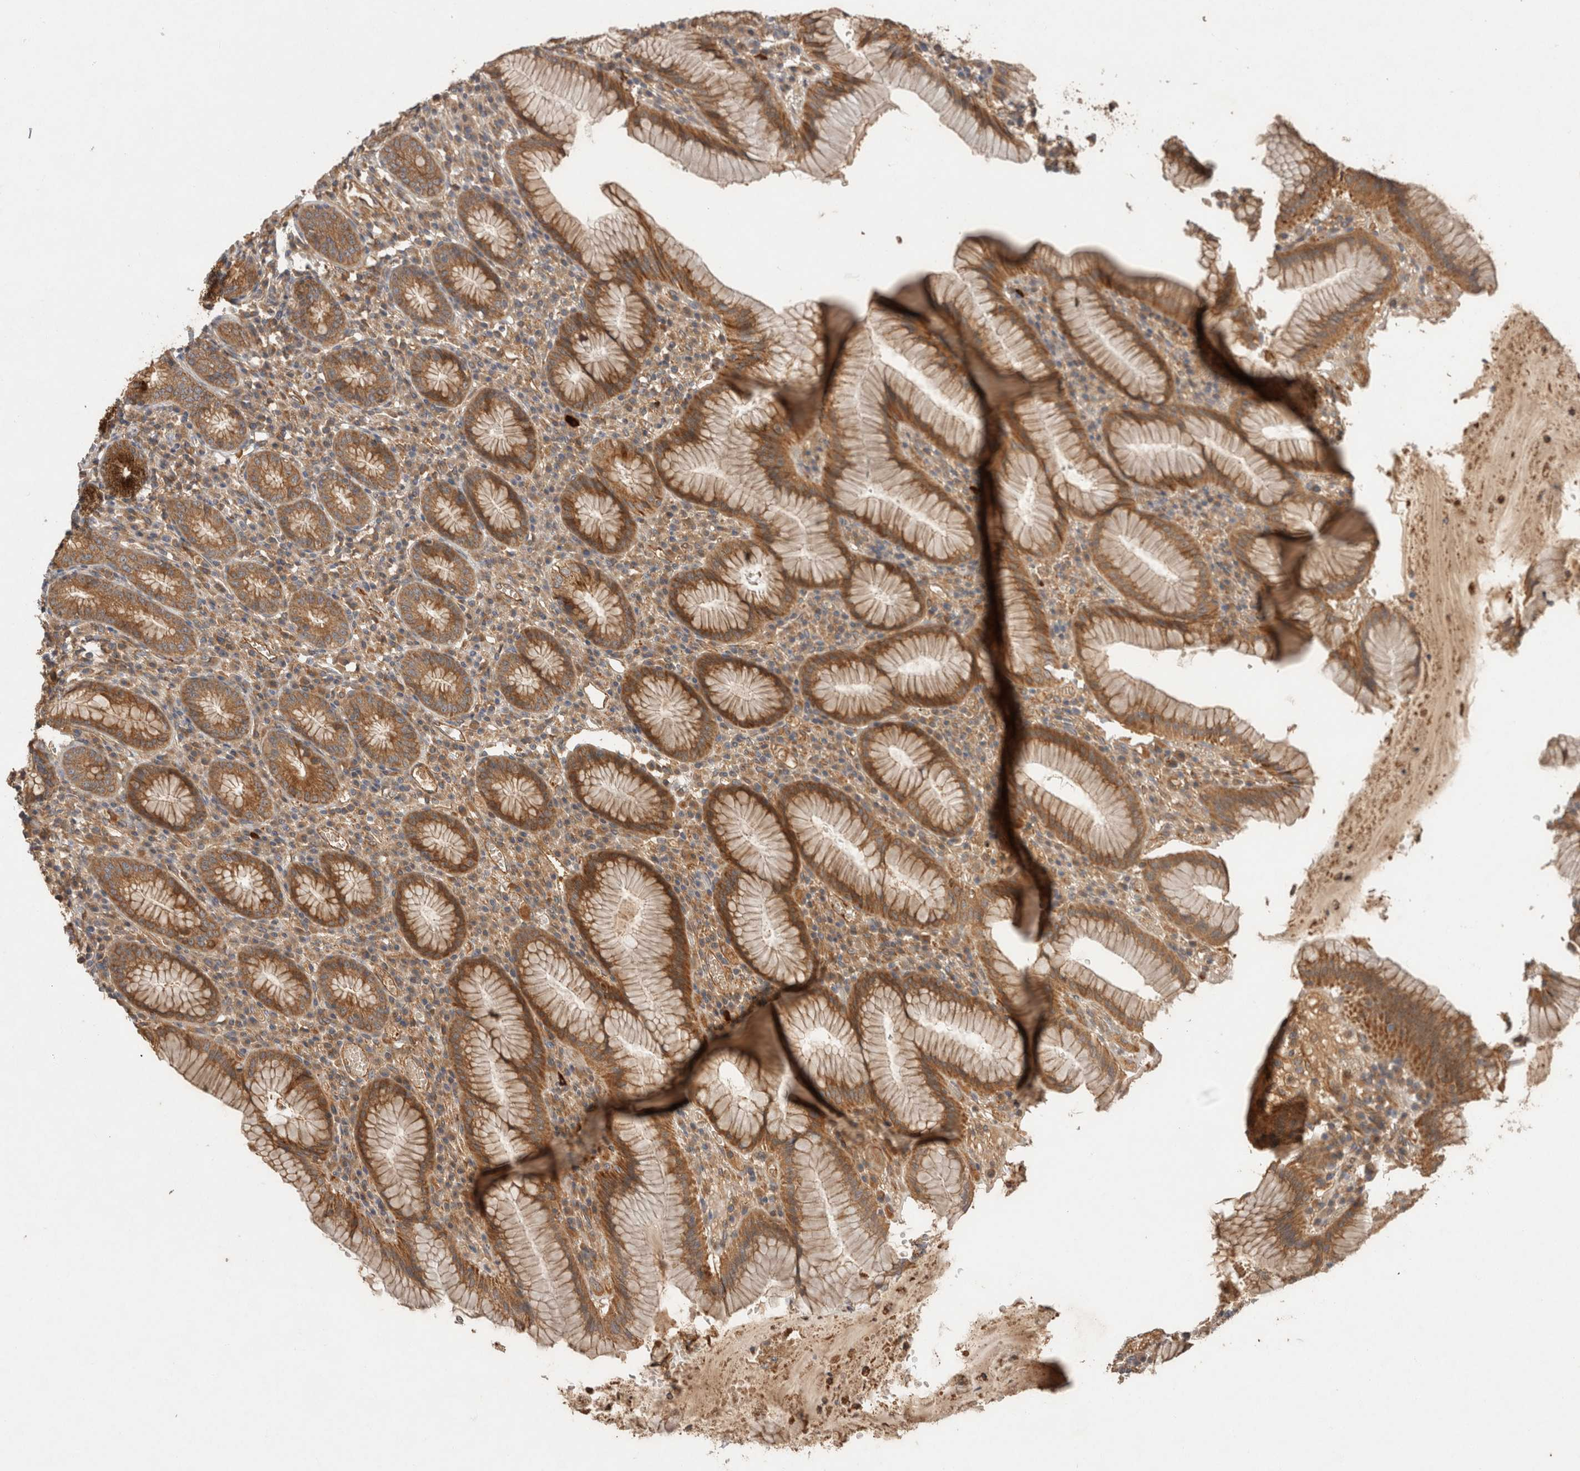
{"staining": {"intensity": "moderate", "quantity": ">75%", "location": "cytoplasmic/membranous"}, "tissue": "stomach", "cell_type": "Glandular cells", "image_type": "normal", "snomed": [{"axis": "morphology", "description": "Normal tissue, NOS"}, {"axis": "topography", "description": "Stomach"}], "caption": "Approximately >75% of glandular cells in normal human stomach display moderate cytoplasmic/membranous protein staining as visualized by brown immunohistochemical staining.", "gene": "C8orf44", "patient": {"sex": "male", "age": 55}}